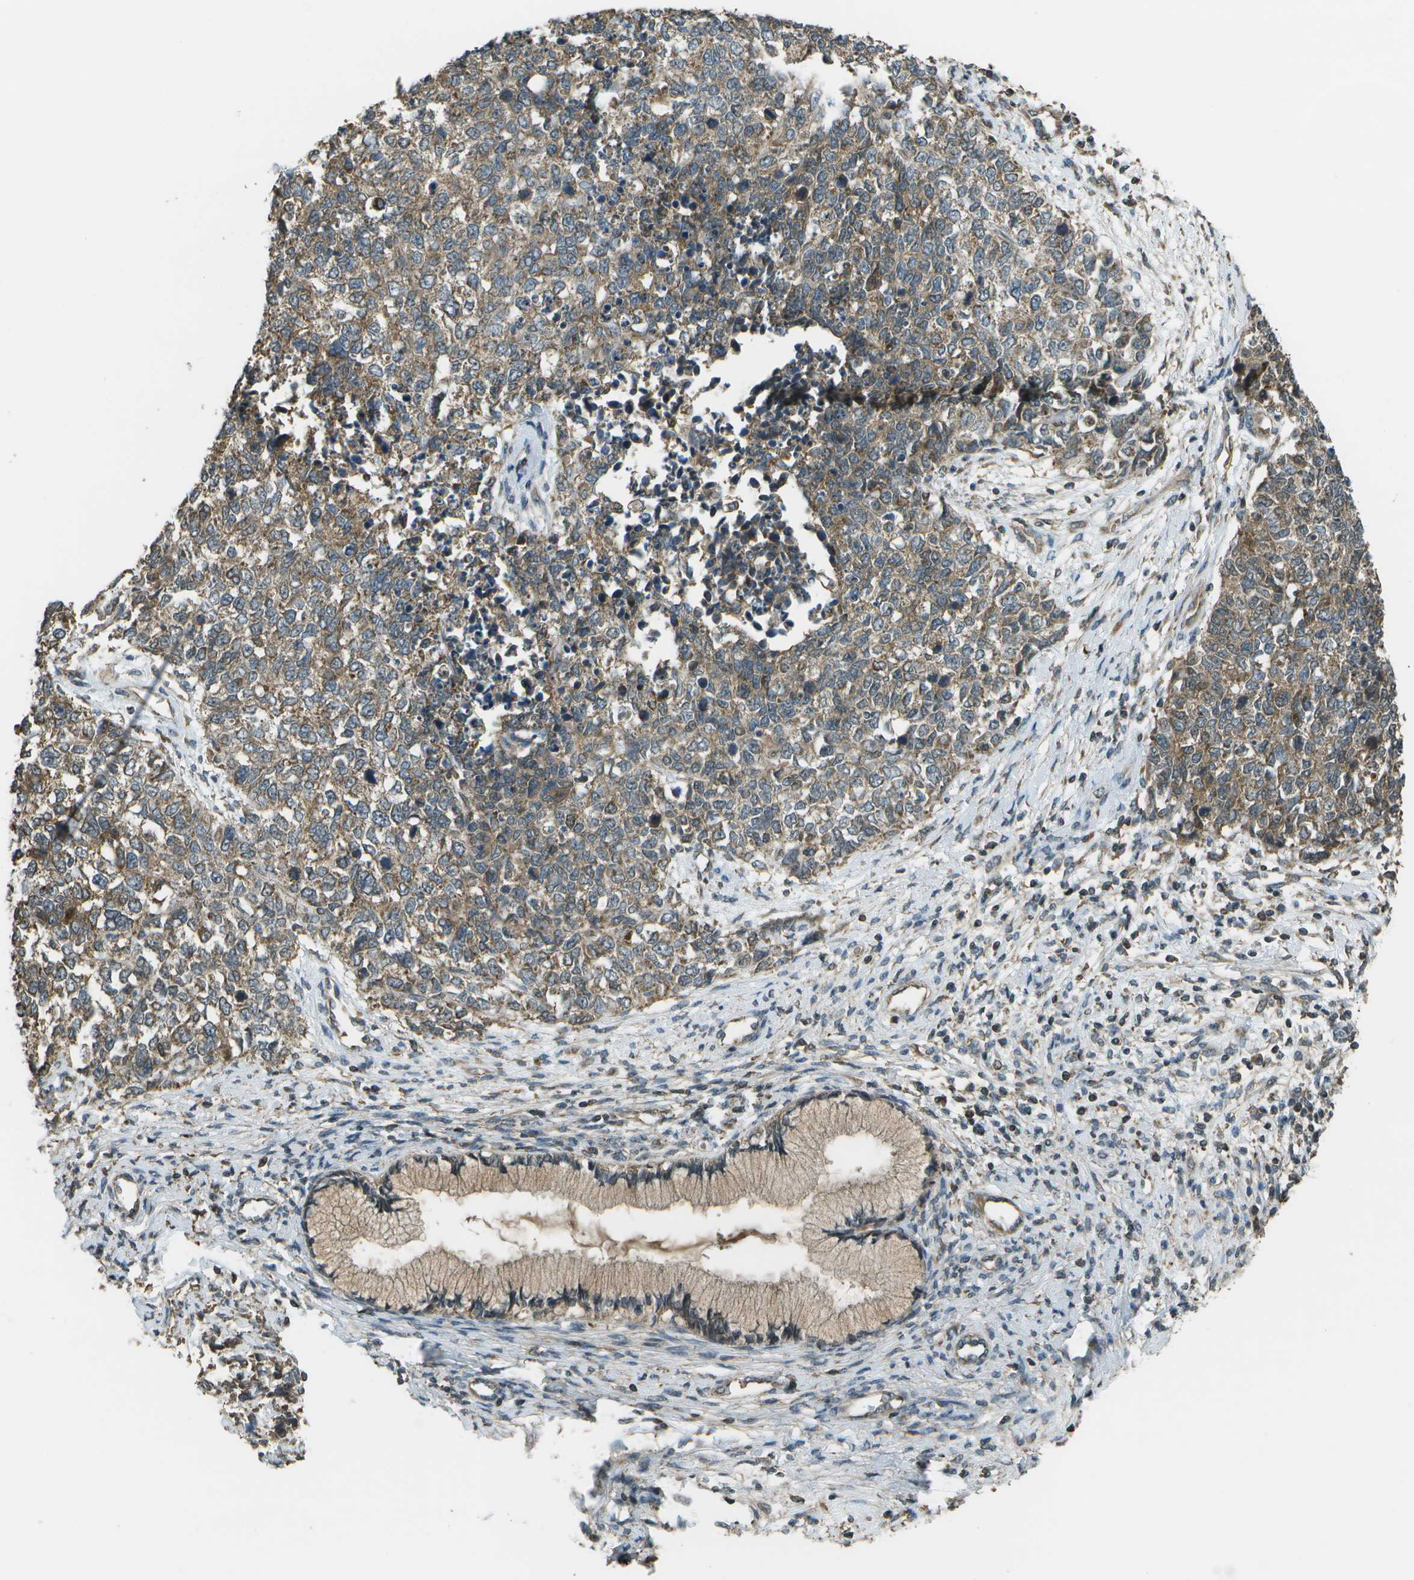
{"staining": {"intensity": "weak", "quantity": "25%-75%", "location": "cytoplasmic/membranous"}, "tissue": "cervical cancer", "cell_type": "Tumor cells", "image_type": "cancer", "snomed": [{"axis": "morphology", "description": "Squamous cell carcinoma, NOS"}, {"axis": "topography", "description": "Cervix"}], "caption": "About 25%-75% of tumor cells in human cervical cancer exhibit weak cytoplasmic/membranous protein staining as visualized by brown immunohistochemical staining.", "gene": "PLPBP", "patient": {"sex": "female", "age": 63}}